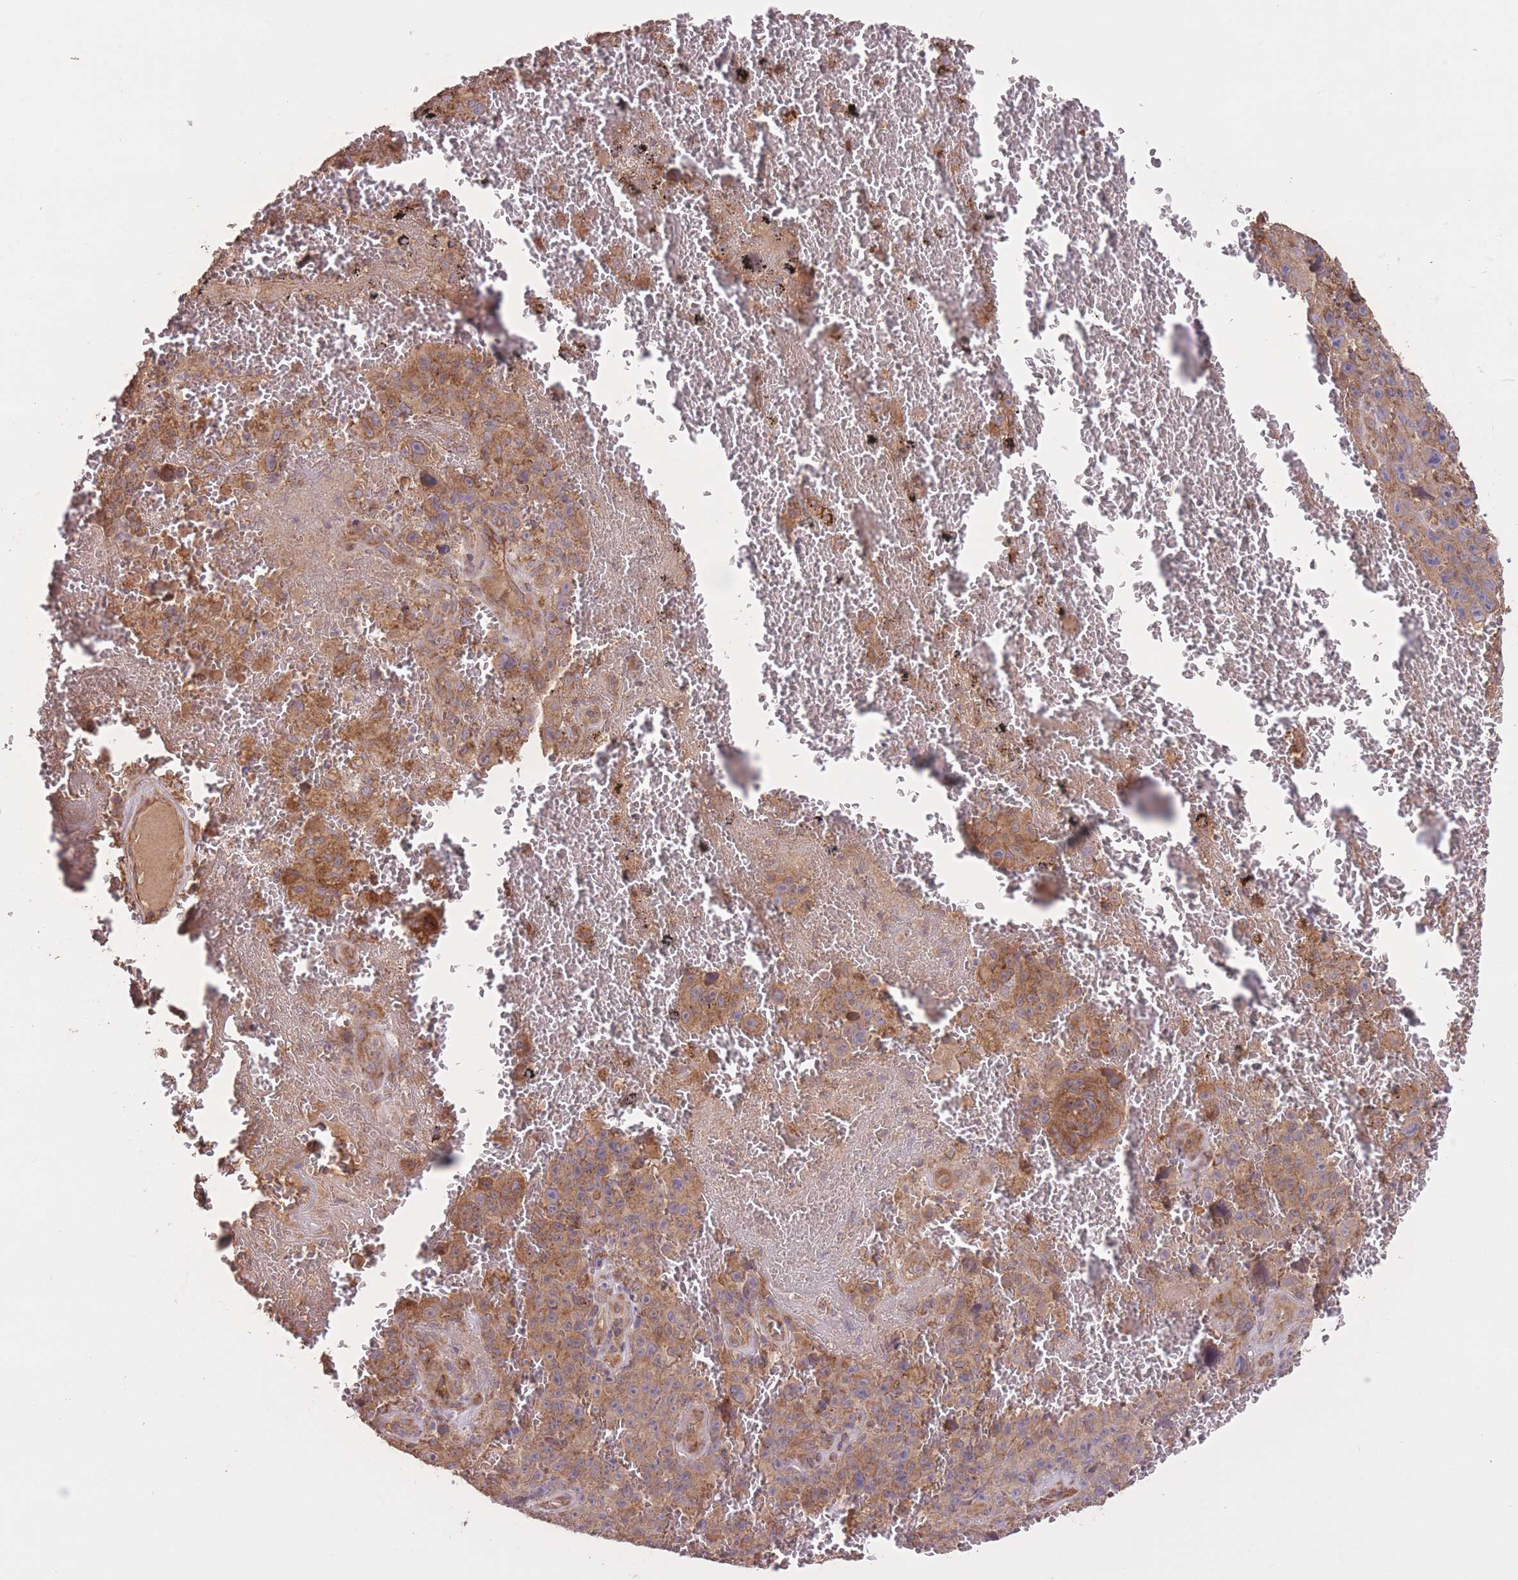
{"staining": {"intensity": "moderate", "quantity": ">75%", "location": "cytoplasmic/membranous"}, "tissue": "melanoma", "cell_type": "Tumor cells", "image_type": "cancer", "snomed": [{"axis": "morphology", "description": "Malignant melanoma, NOS"}, {"axis": "topography", "description": "Skin"}], "caption": "The immunohistochemical stain highlights moderate cytoplasmic/membranous positivity in tumor cells of melanoma tissue.", "gene": "EEF1AKMT1", "patient": {"sex": "female", "age": 82}}